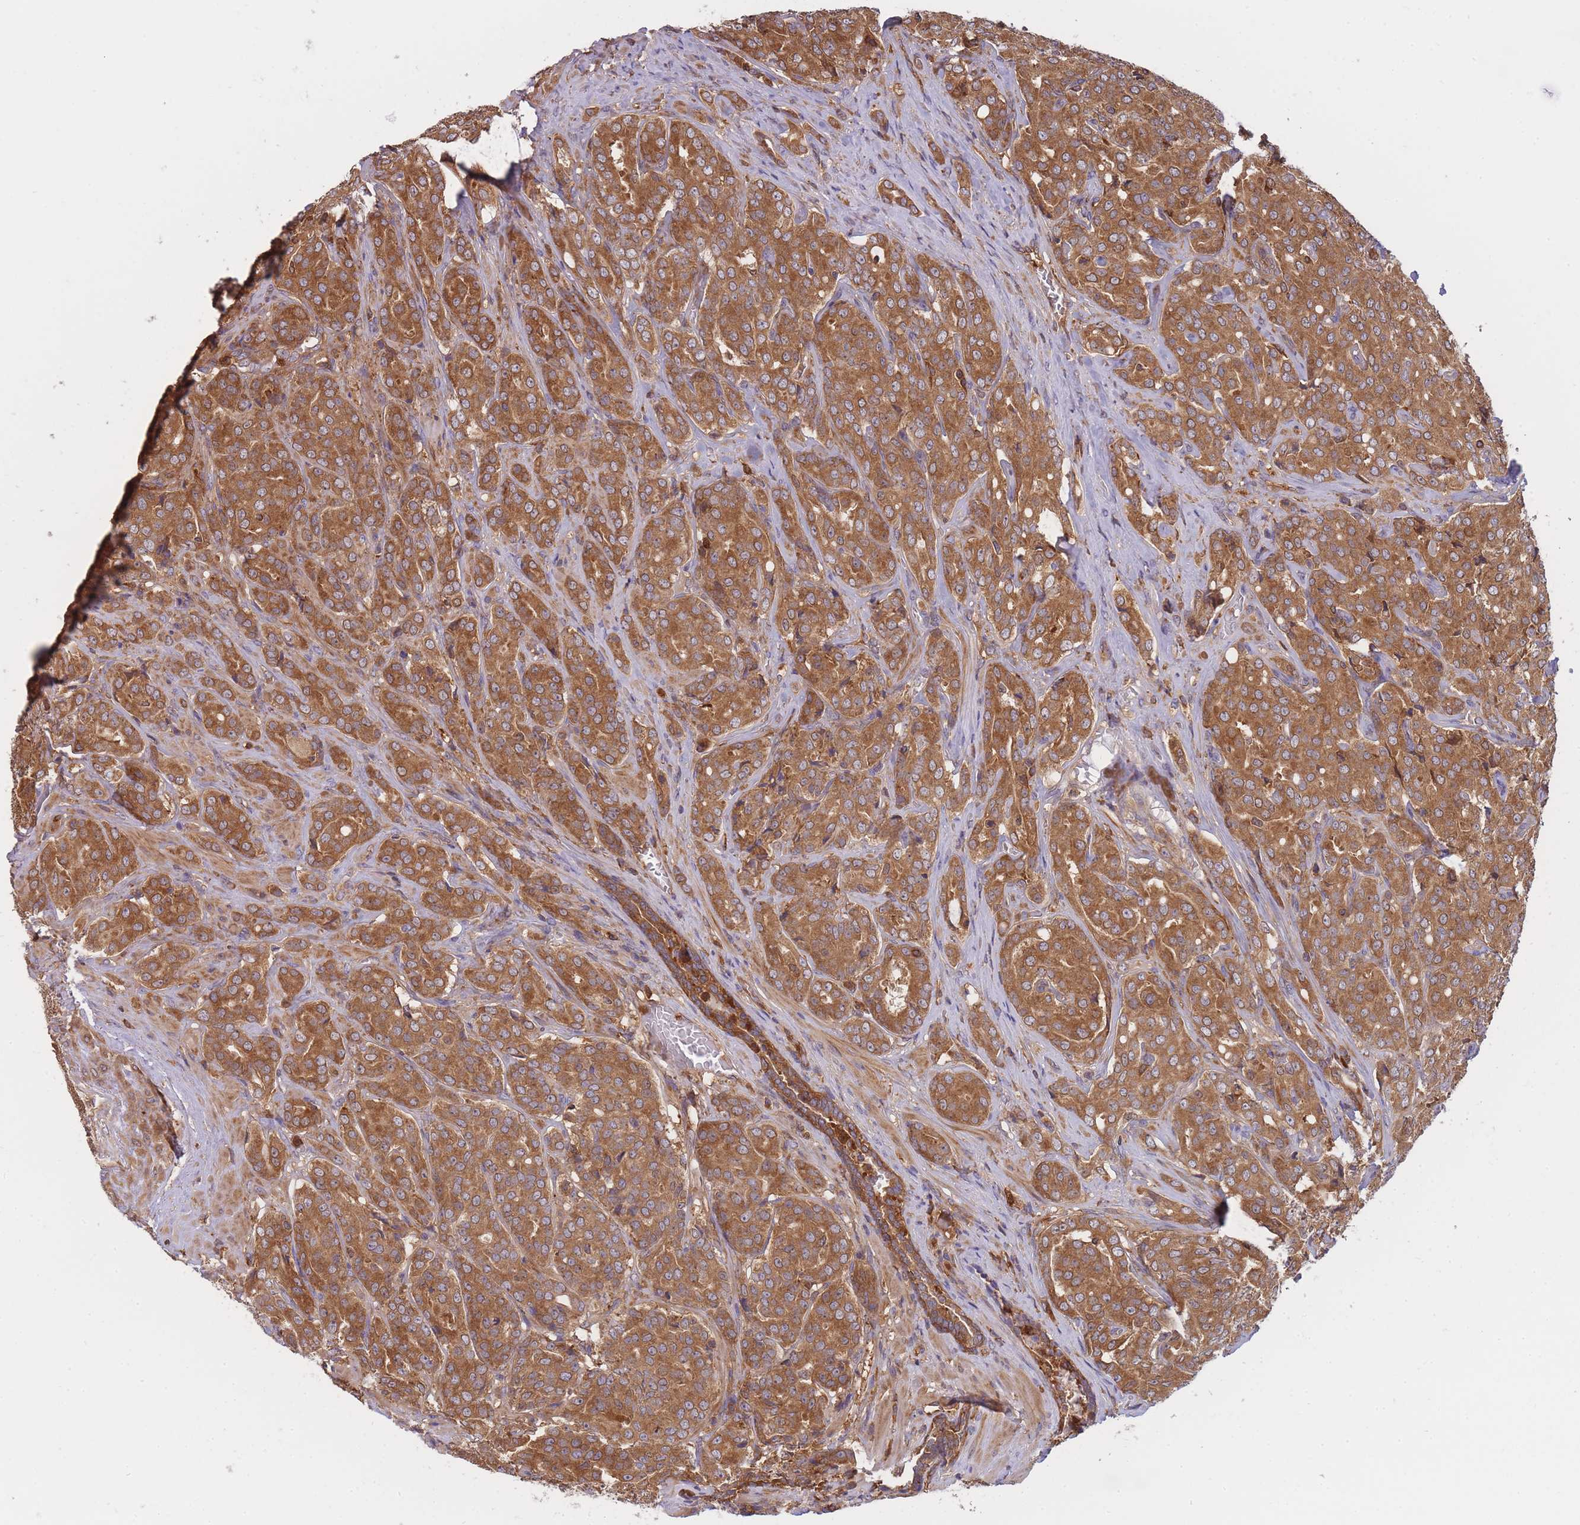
{"staining": {"intensity": "moderate", "quantity": ">75%", "location": "cytoplasmic/membranous"}, "tissue": "prostate cancer", "cell_type": "Tumor cells", "image_type": "cancer", "snomed": [{"axis": "morphology", "description": "Adenocarcinoma, High grade"}, {"axis": "topography", "description": "Prostate"}], "caption": "IHC (DAB (3,3'-diaminobenzidine)) staining of prostate cancer exhibits moderate cytoplasmic/membranous protein expression in about >75% of tumor cells. The staining was performed using DAB (3,3'-diaminobenzidine), with brown indicating positive protein expression. Nuclei are stained blue with hematoxylin.", "gene": "SLC4A9", "patient": {"sex": "male", "age": 68}}